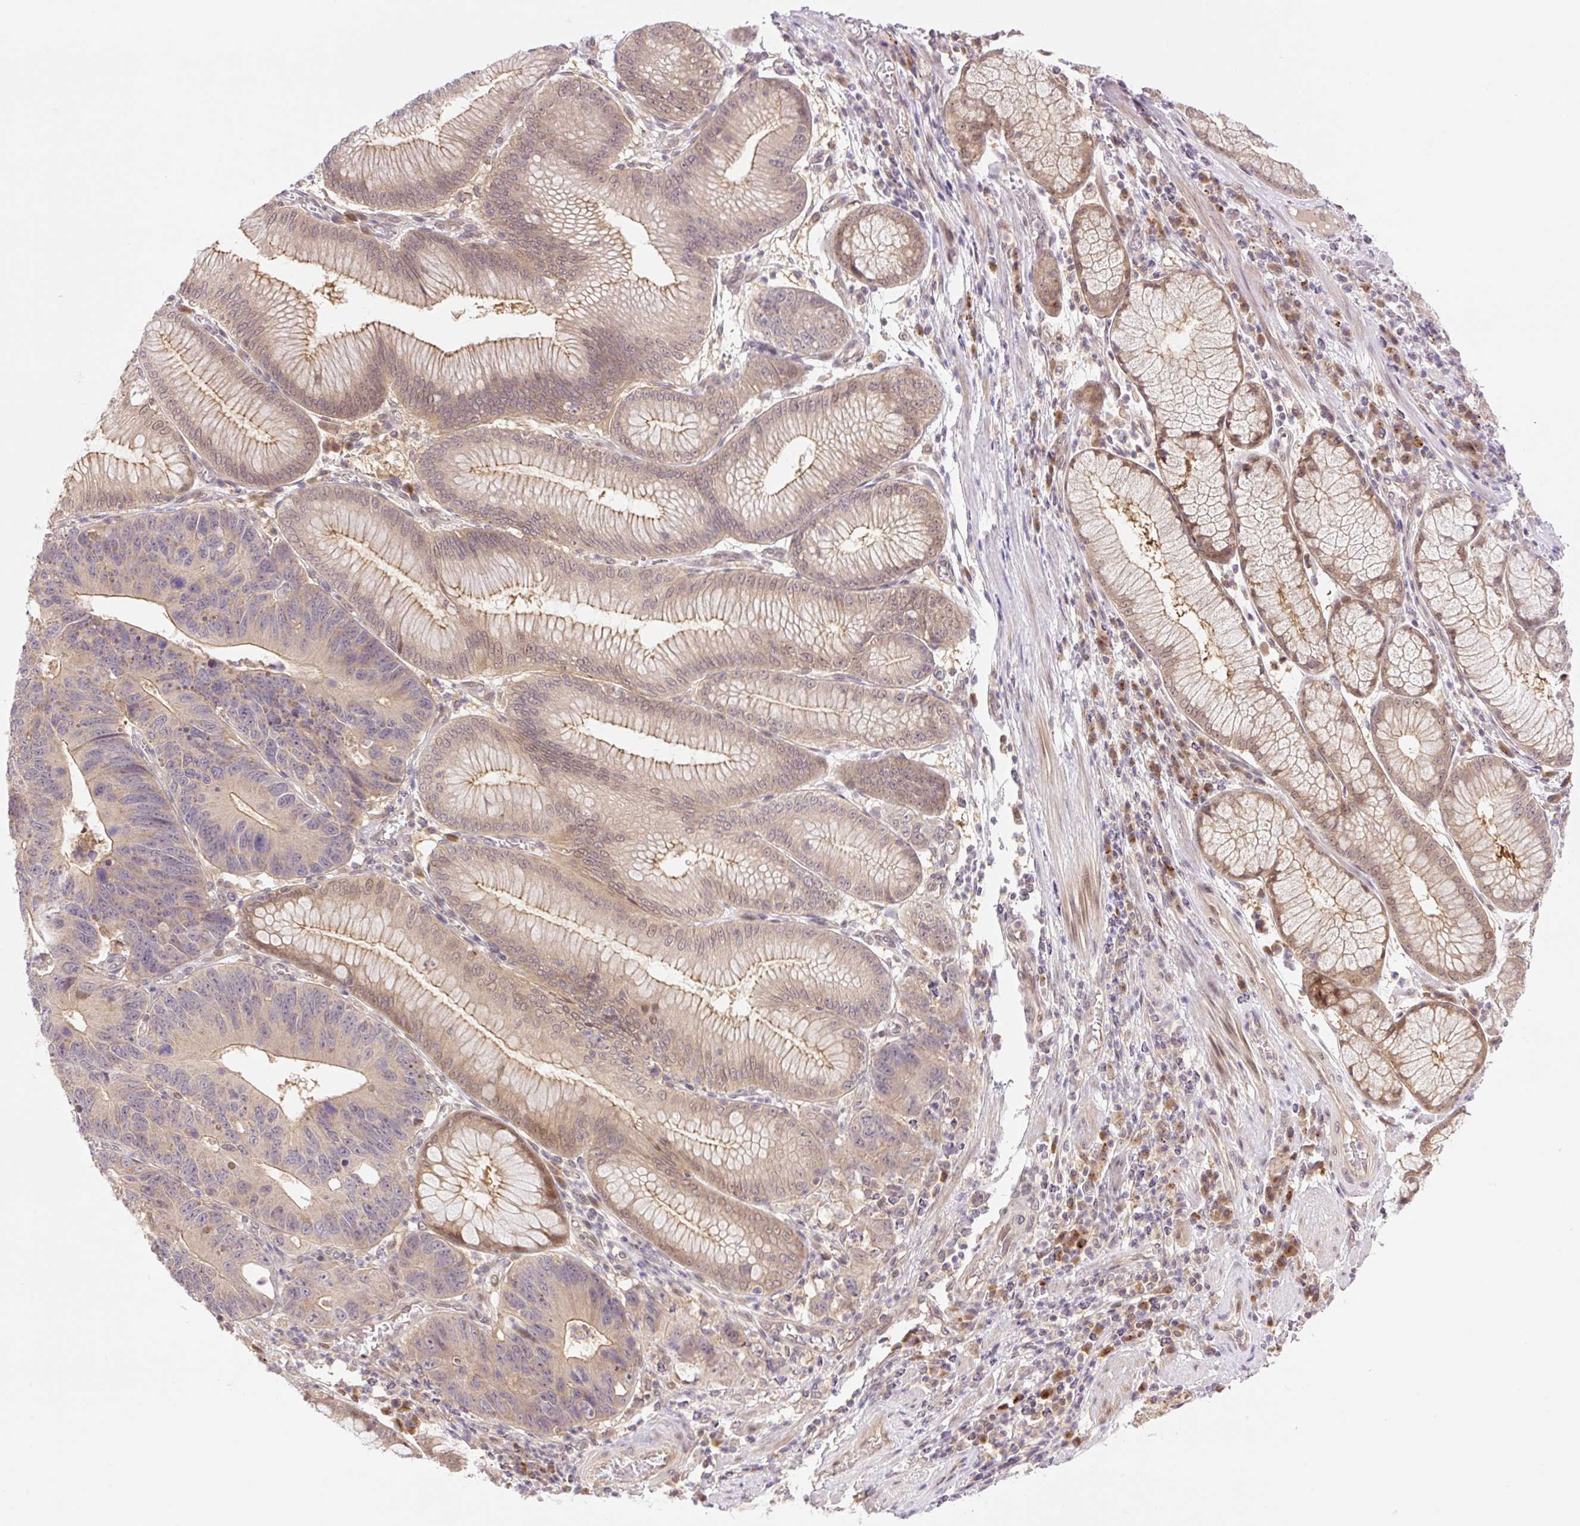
{"staining": {"intensity": "weak", "quantity": ">75%", "location": "cytoplasmic/membranous,nuclear"}, "tissue": "stomach cancer", "cell_type": "Tumor cells", "image_type": "cancer", "snomed": [{"axis": "morphology", "description": "Adenocarcinoma, NOS"}, {"axis": "topography", "description": "Stomach"}], "caption": "Tumor cells show weak cytoplasmic/membranous and nuclear staining in approximately >75% of cells in adenocarcinoma (stomach).", "gene": "VPS25", "patient": {"sex": "male", "age": 59}}